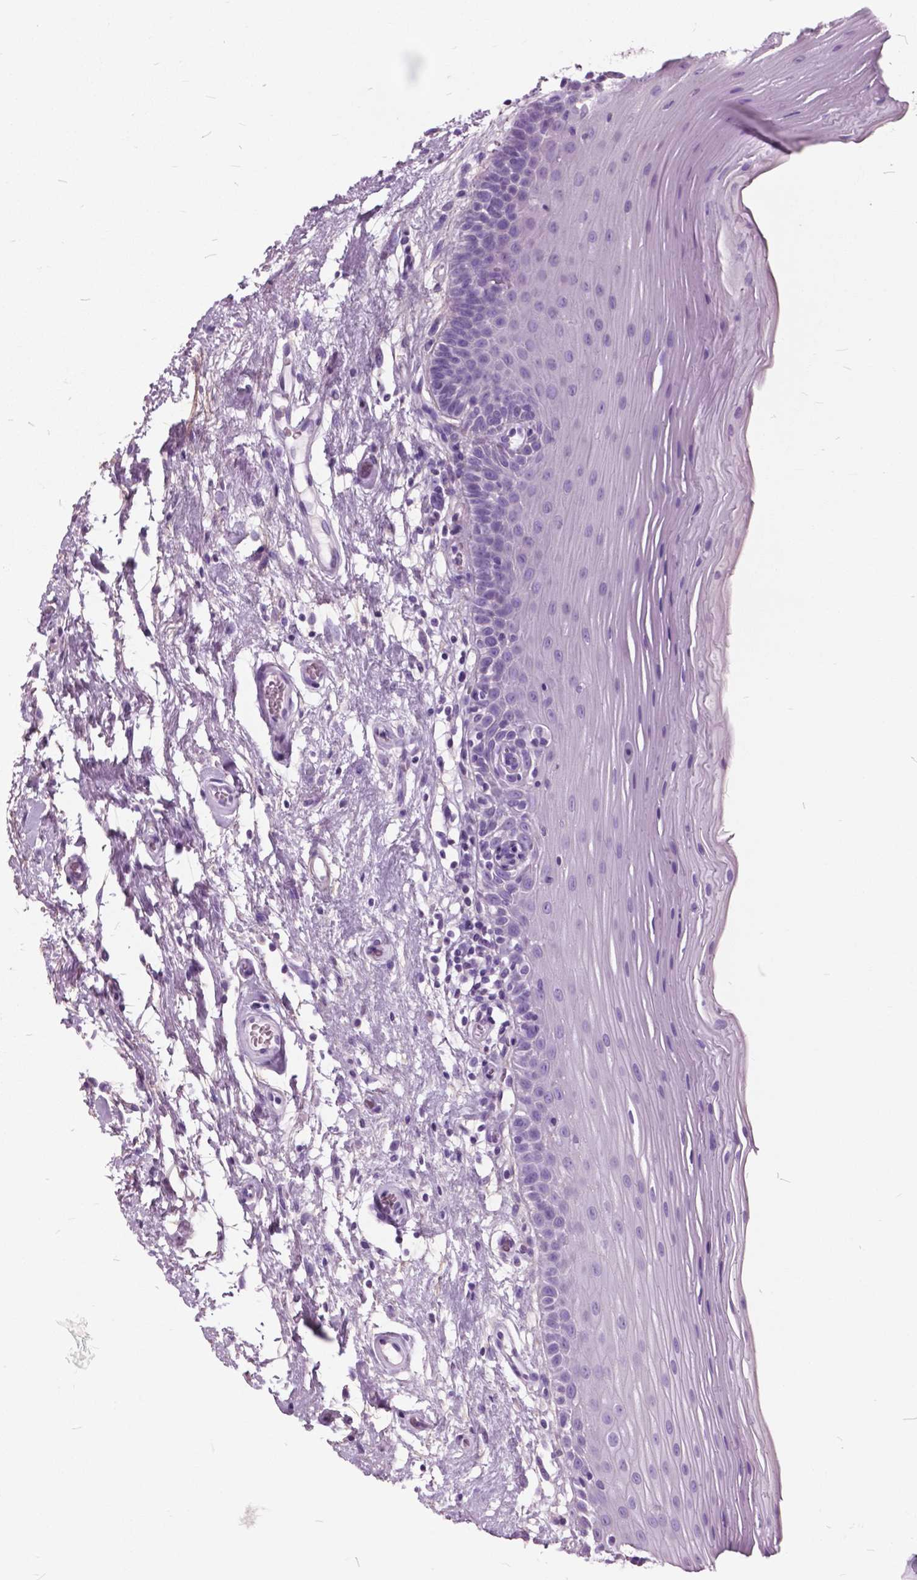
{"staining": {"intensity": "negative", "quantity": "none", "location": "none"}, "tissue": "oral mucosa", "cell_type": "Squamous epithelial cells", "image_type": "normal", "snomed": [{"axis": "morphology", "description": "Normal tissue, NOS"}, {"axis": "morphology", "description": "Squamous cell carcinoma, NOS"}, {"axis": "topography", "description": "Oral tissue"}, {"axis": "topography", "description": "Tounge, NOS"}, {"axis": "topography", "description": "Head-Neck"}], "caption": "Micrograph shows no significant protein expression in squamous epithelial cells of benign oral mucosa.", "gene": "GDF9", "patient": {"sex": "male", "age": 62}}